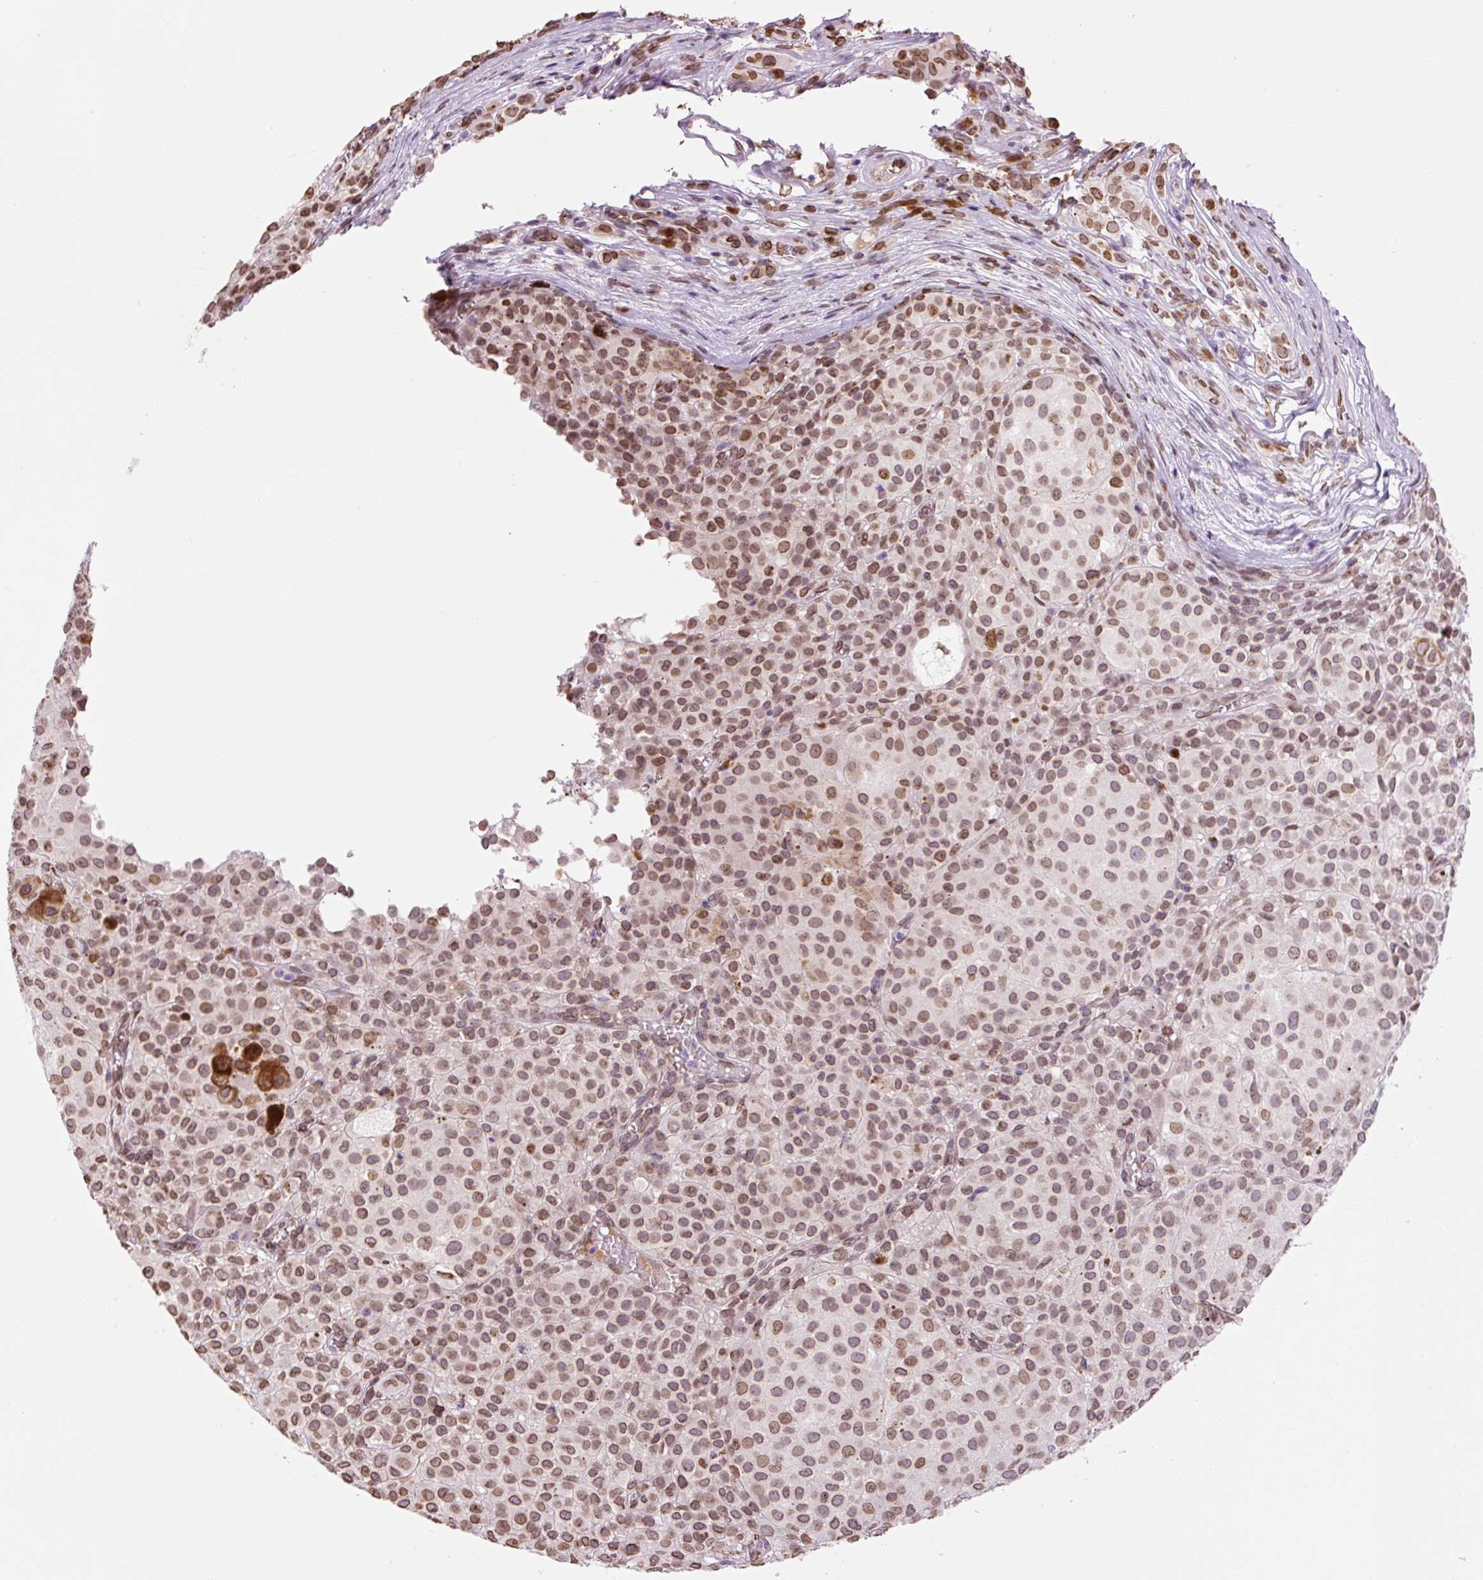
{"staining": {"intensity": "moderate", "quantity": ">75%", "location": "cytoplasmic/membranous,nuclear"}, "tissue": "melanoma", "cell_type": "Tumor cells", "image_type": "cancer", "snomed": [{"axis": "morphology", "description": "Malignant melanoma, NOS"}, {"axis": "topography", "description": "Skin"}], "caption": "Tumor cells show moderate cytoplasmic/membranous and nuclear expression in approximately >75% of cells in malignant melanoma.", "gene": "ZNF224", "patient": {"sex": "male", "age": 64}}